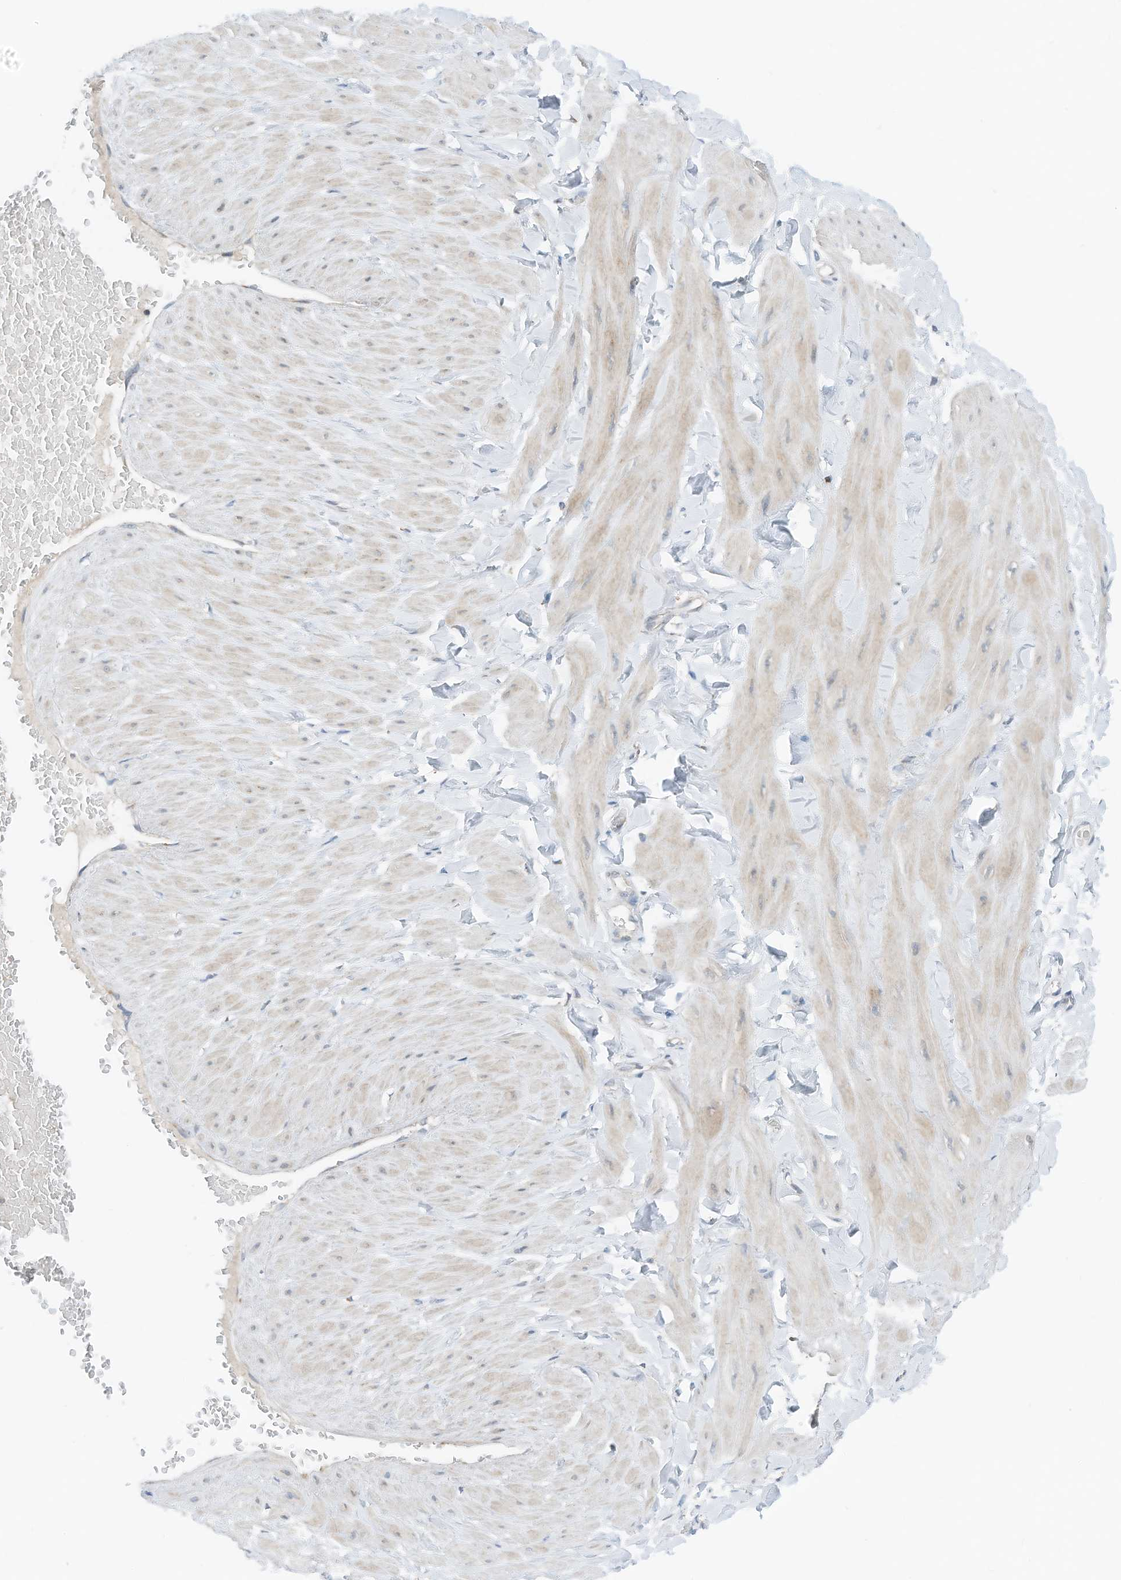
{"staining": {"intensity": "moderate", "quantity": "<25%", "location": "cytoplasmic/membranous"}, "tissue": "adipose tissue", "cell_type": "Adipocytes", "image_type": "normal", "snomed": [{"axis": "morphology", "description": "Normal tissue, NOS"}, {"axis": "topography", "description": "Adipose tissue"}, {"axis": "topography", "description": "Vascular tissue"}, {"axis": "topography", "description": "Peripheral nerve tissue"}], "caption": "Unremarkable adipose tissue reveals moderate cytoplasmic/membranous positivity in approximately <25% of adipocytes, visualized by immunohistochemistry.", "gene": "RMND1", "patient": {"sex": "male", "age": 25}}